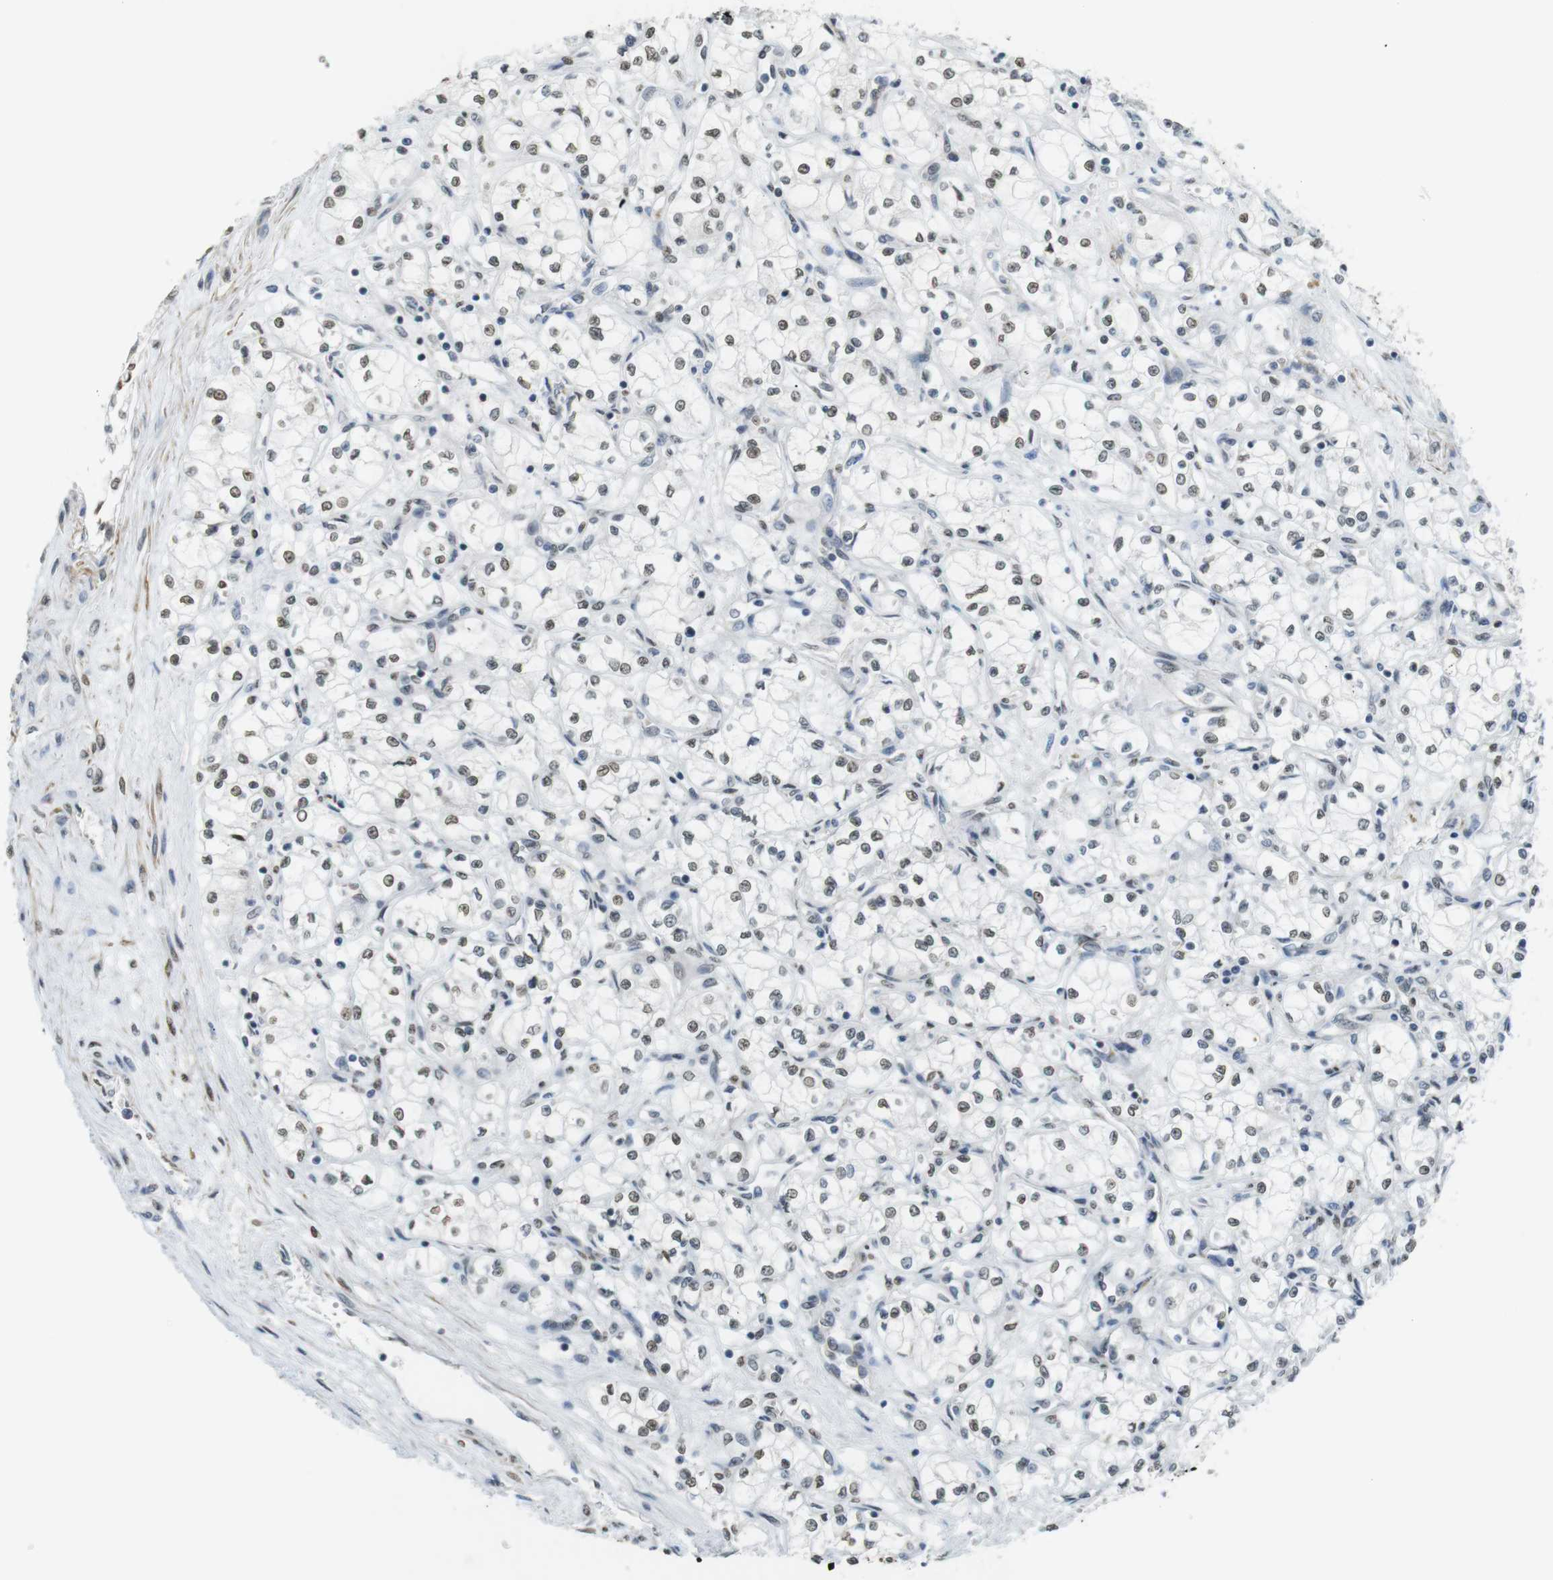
{"staining": {"intensity": "weak", "quantity": ">75%", "location": "nuclear"}, "tissue": "renal cancer", "cell_type": "Tumor cells", "image_type": "cancer", "snomed": [{"axis": "morphology", "description": "Normal tissue, NOS"}, {"axis": "morphology", "description": "Adenocarcinoma, NOS"}, {"axis": "topography", "description": "Kidney"}], "caption": "Protein staining of adenocarcinoma (renal) tissue reveals weak nuclear staining in about >75% of tumor cells.", "gene": "USP7", "patient": {"sex": "male", "age": 59}}